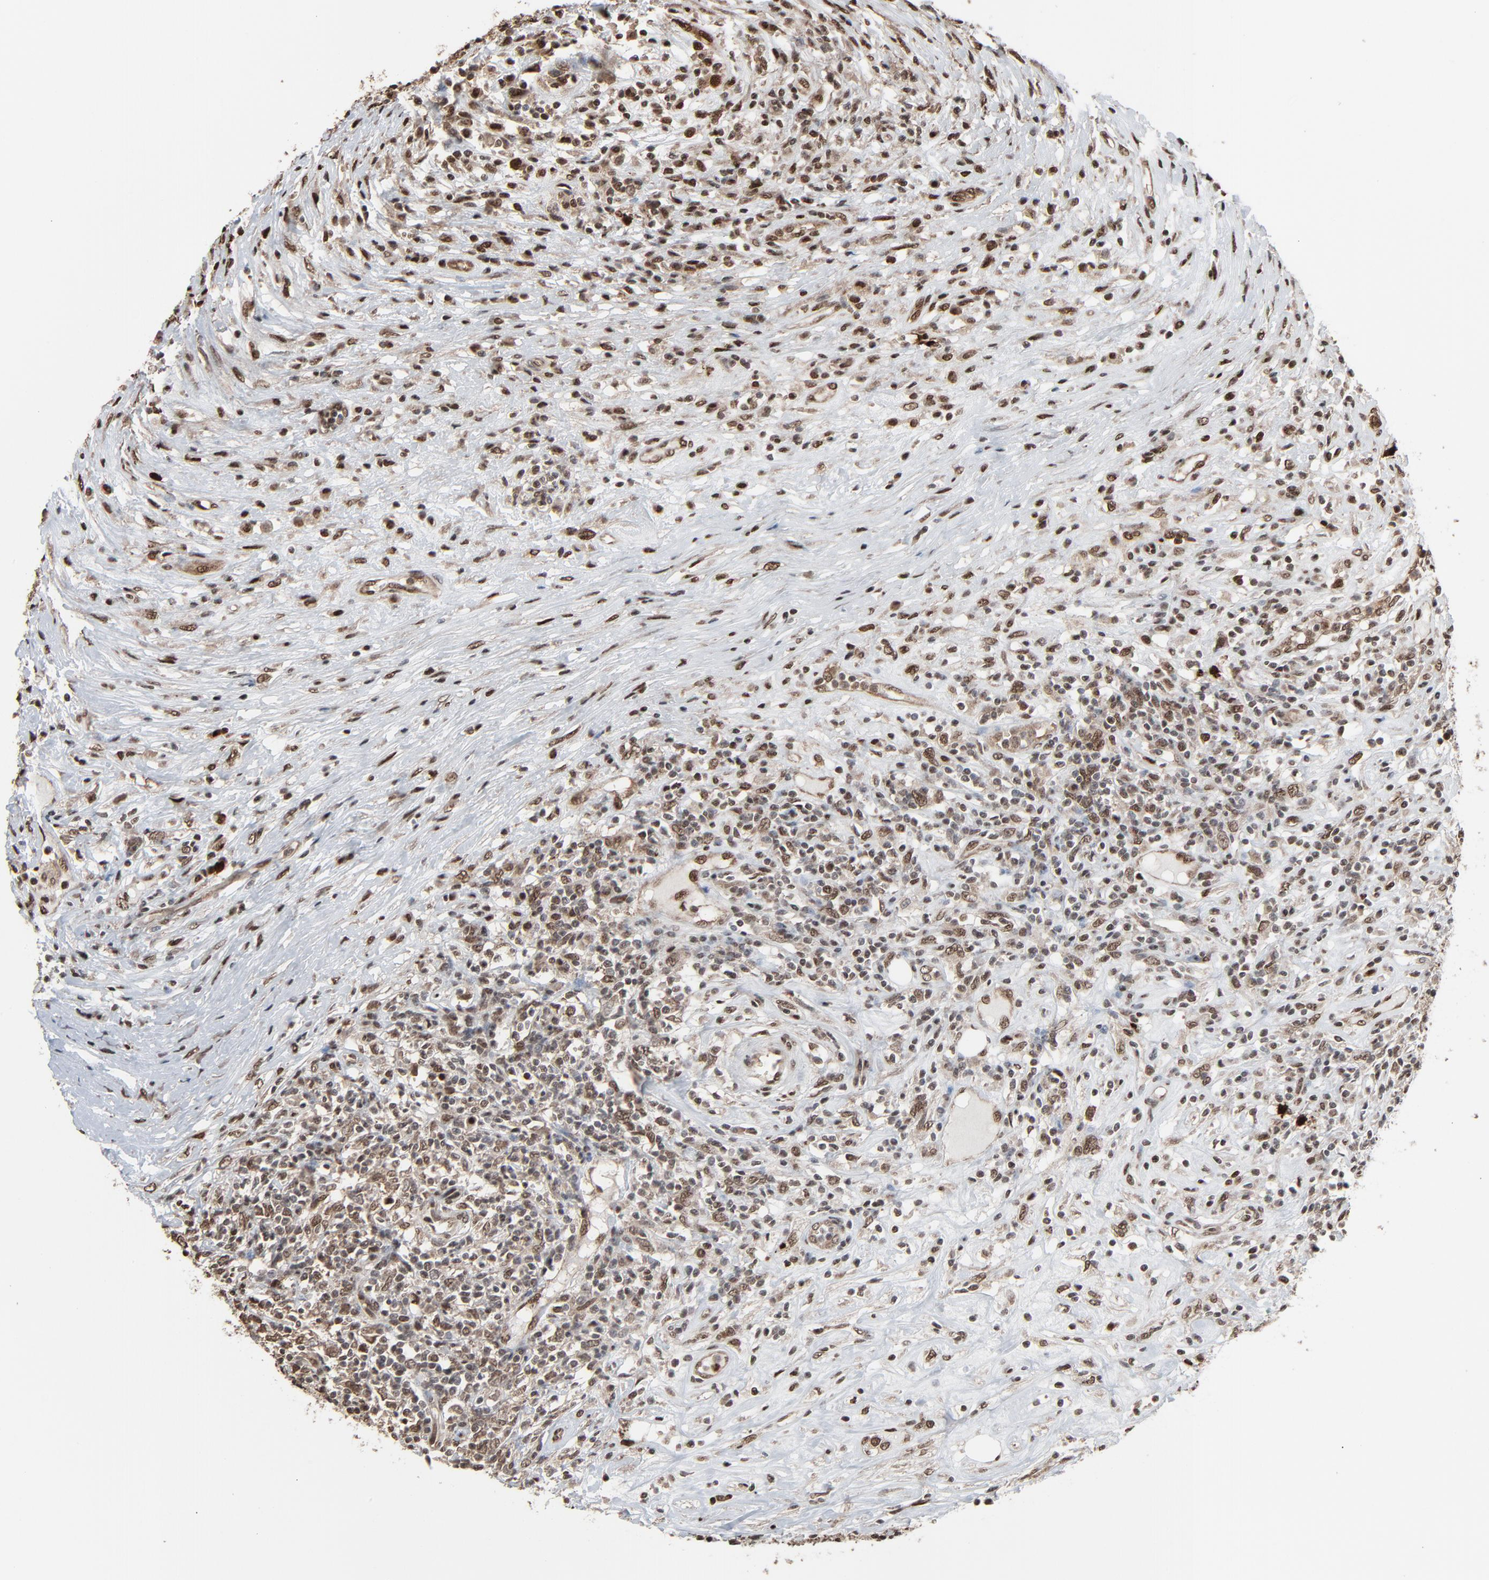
{"staining": {"intensity": "strong", "quantity": ">75%", "location": "cytoplasmic/membranous,nuclear"}, "tissue": "lymphoma", "cell_type": "Tumor cells", "image_type": "cancer", "snomed": [{"axis": "morphology", "description": "Malignant lymphoma, non-Hodgkin's type, High grade"}, {"axis": "topography", "description": "Lymph node"}], "caption": "Immunohistochemical staining of lymphoma reveals strong cytoplasmic/membranous and nuclear protein staining in approximately >75% of tumor cells.", "gene": "MEIS2", "patient": {"sex": "female", "age": 84}}